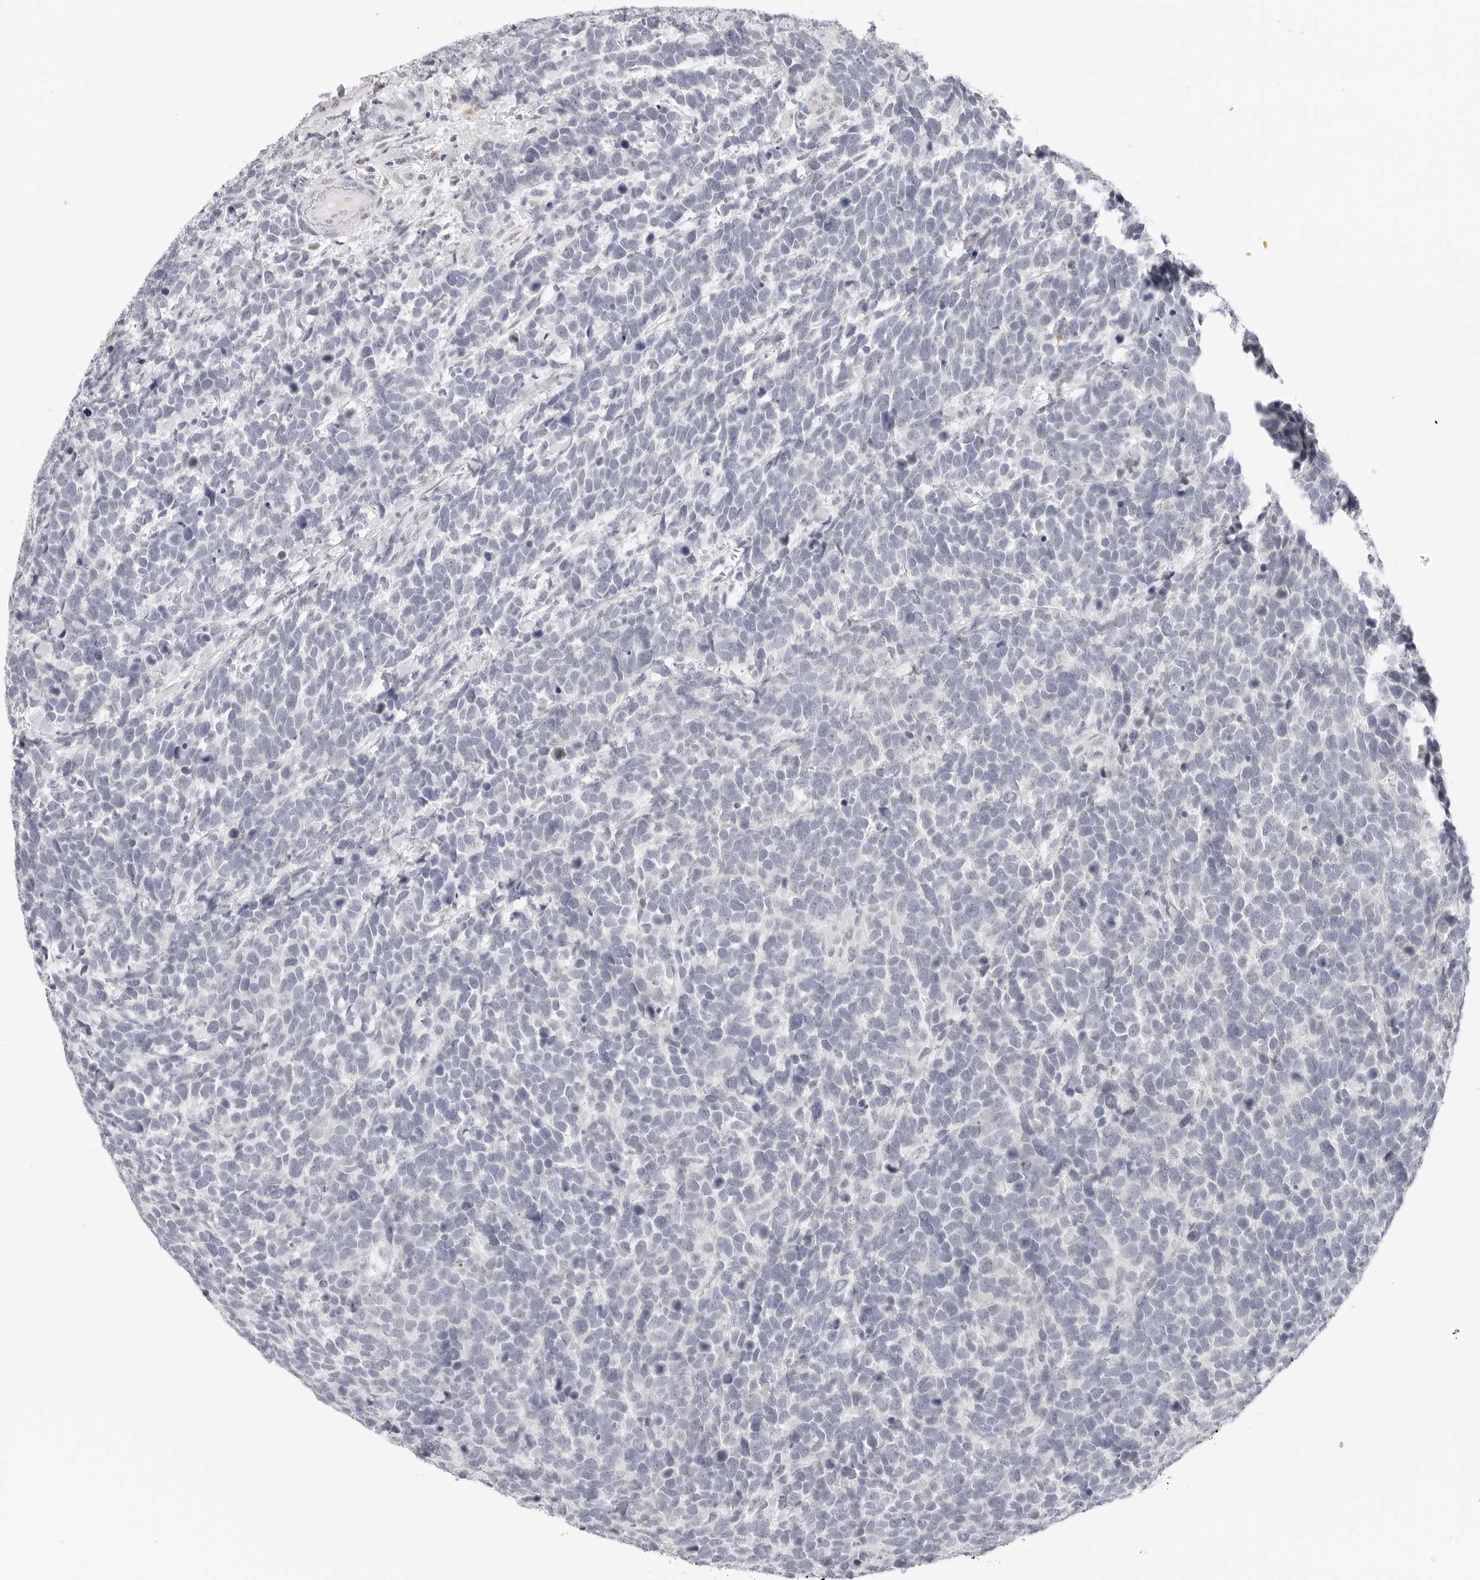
{"staining": {"intensity": "negative", "quantity": "none", "location": "none"}, "tissue": "urothelial cancer", "cell_type": "Tumor cells", "image_type": "cancer", "snomed": [{"axis": "morphology", "description": "Urothelial carcinoma, High grade"}, {"axis": "topography", "description": "Urinary bladder"}], "caption": "This is a photomicrograph of immunohistochemistry (IHC) staining of urothelial carcinoma (high-grade), which shows no positivity in tumor cells.", "gene": "EDN2", "patient": {"sex": "female", "age": 82}}